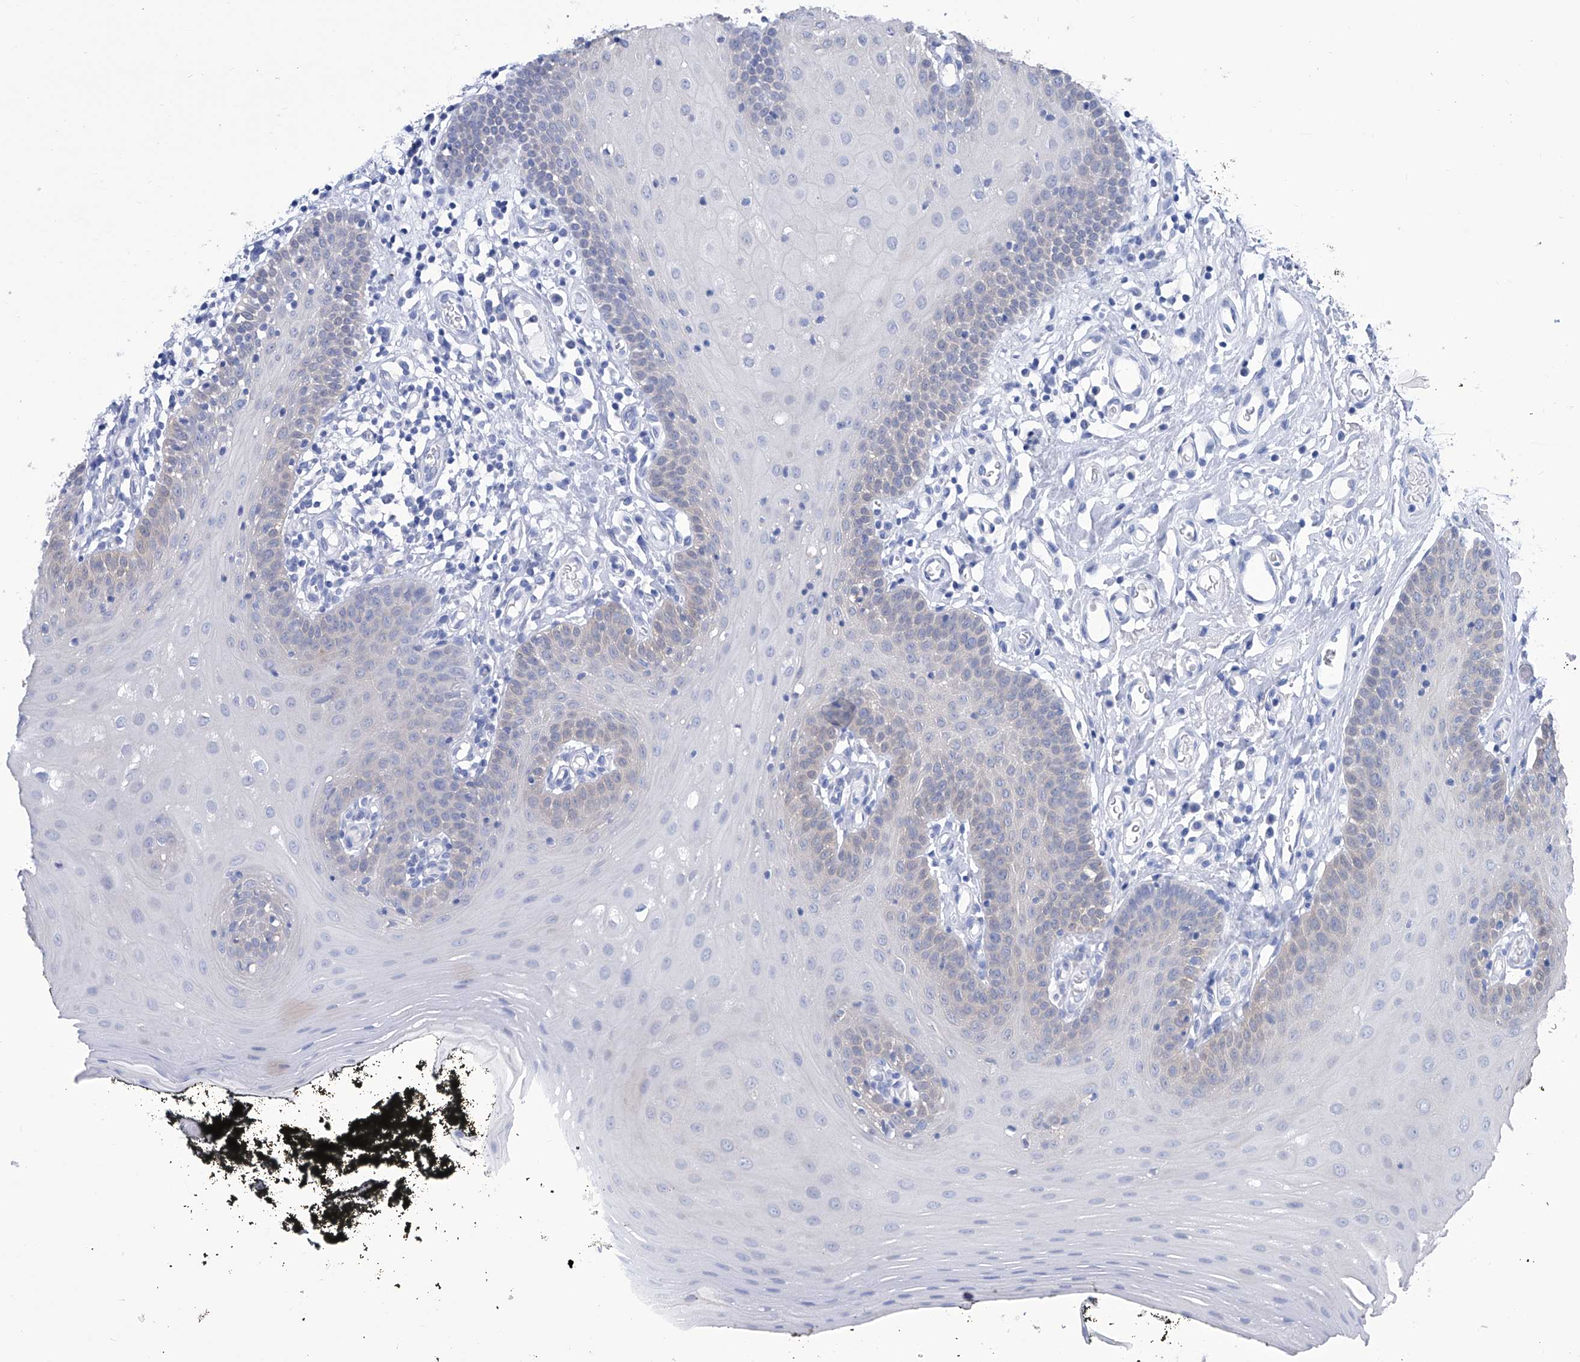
{"staining": {"intensity": "negative", "quantity": "none", "location": "none"}, "tissue": "oral mucosa", "cell_type": "Squamous epithelial cells", "image_type": "normal", "snomed": [{"axis": "morphology", "description": "Normal tissue, NOS"}, {"axis": "topography", "description": "Oral tissue"}], "caption": "DAB (3,3'-diaminobenzidine) immunohistochemical staining of unremarkable oral mucosa exhibits no significant staining in squamous epithelial cells.", "gene": "IMPA2", "patient": {"sex": "male", "age": 74}}